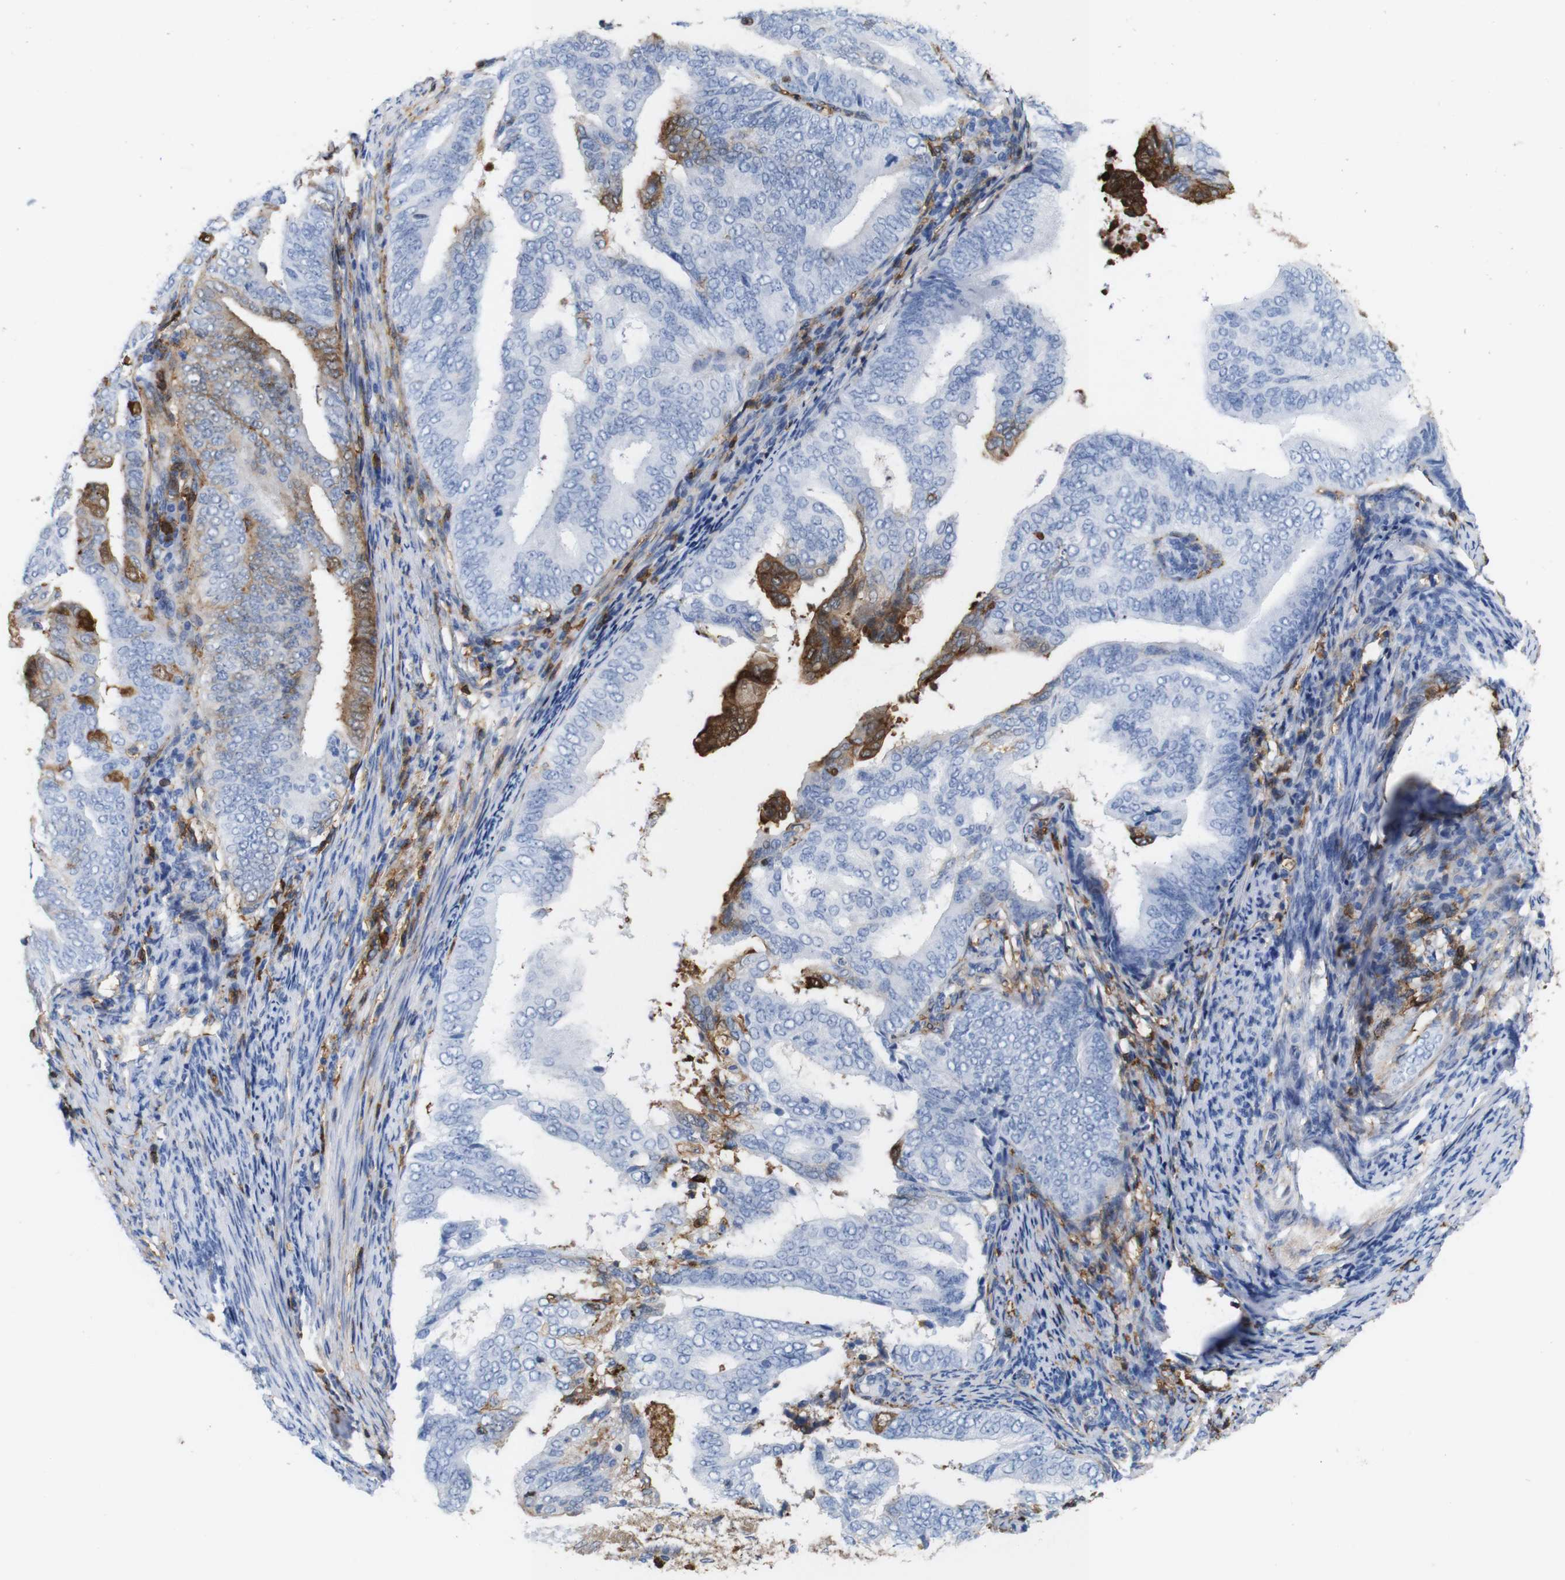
{"staining": {"intensity": "moderate", "quantity": "<25%", "location": "cytoplasmic/membranous,nuclear"}, "tissue": "endometrial cancer", "cell_type": "Tumor cells", "image_type": "cancer", "snomed": [{"axis": "morphology", "description": "Adenocarcinoma, NOS"}, {"axis": "topography", "description": "Endometrium"}], "caption": "High-magnification brightfield microscopy of endometrial cancer (adenocarcinoma) stained with DAB (brown) and counterstained with hematoxylin (blue). tumor cells exhibit moderate cytoplasmic/membranous and nuclear expression is present in approximately<25% of cells.", "gene": "ANXA1", "patient": {"sex": "female", "age": 58}}